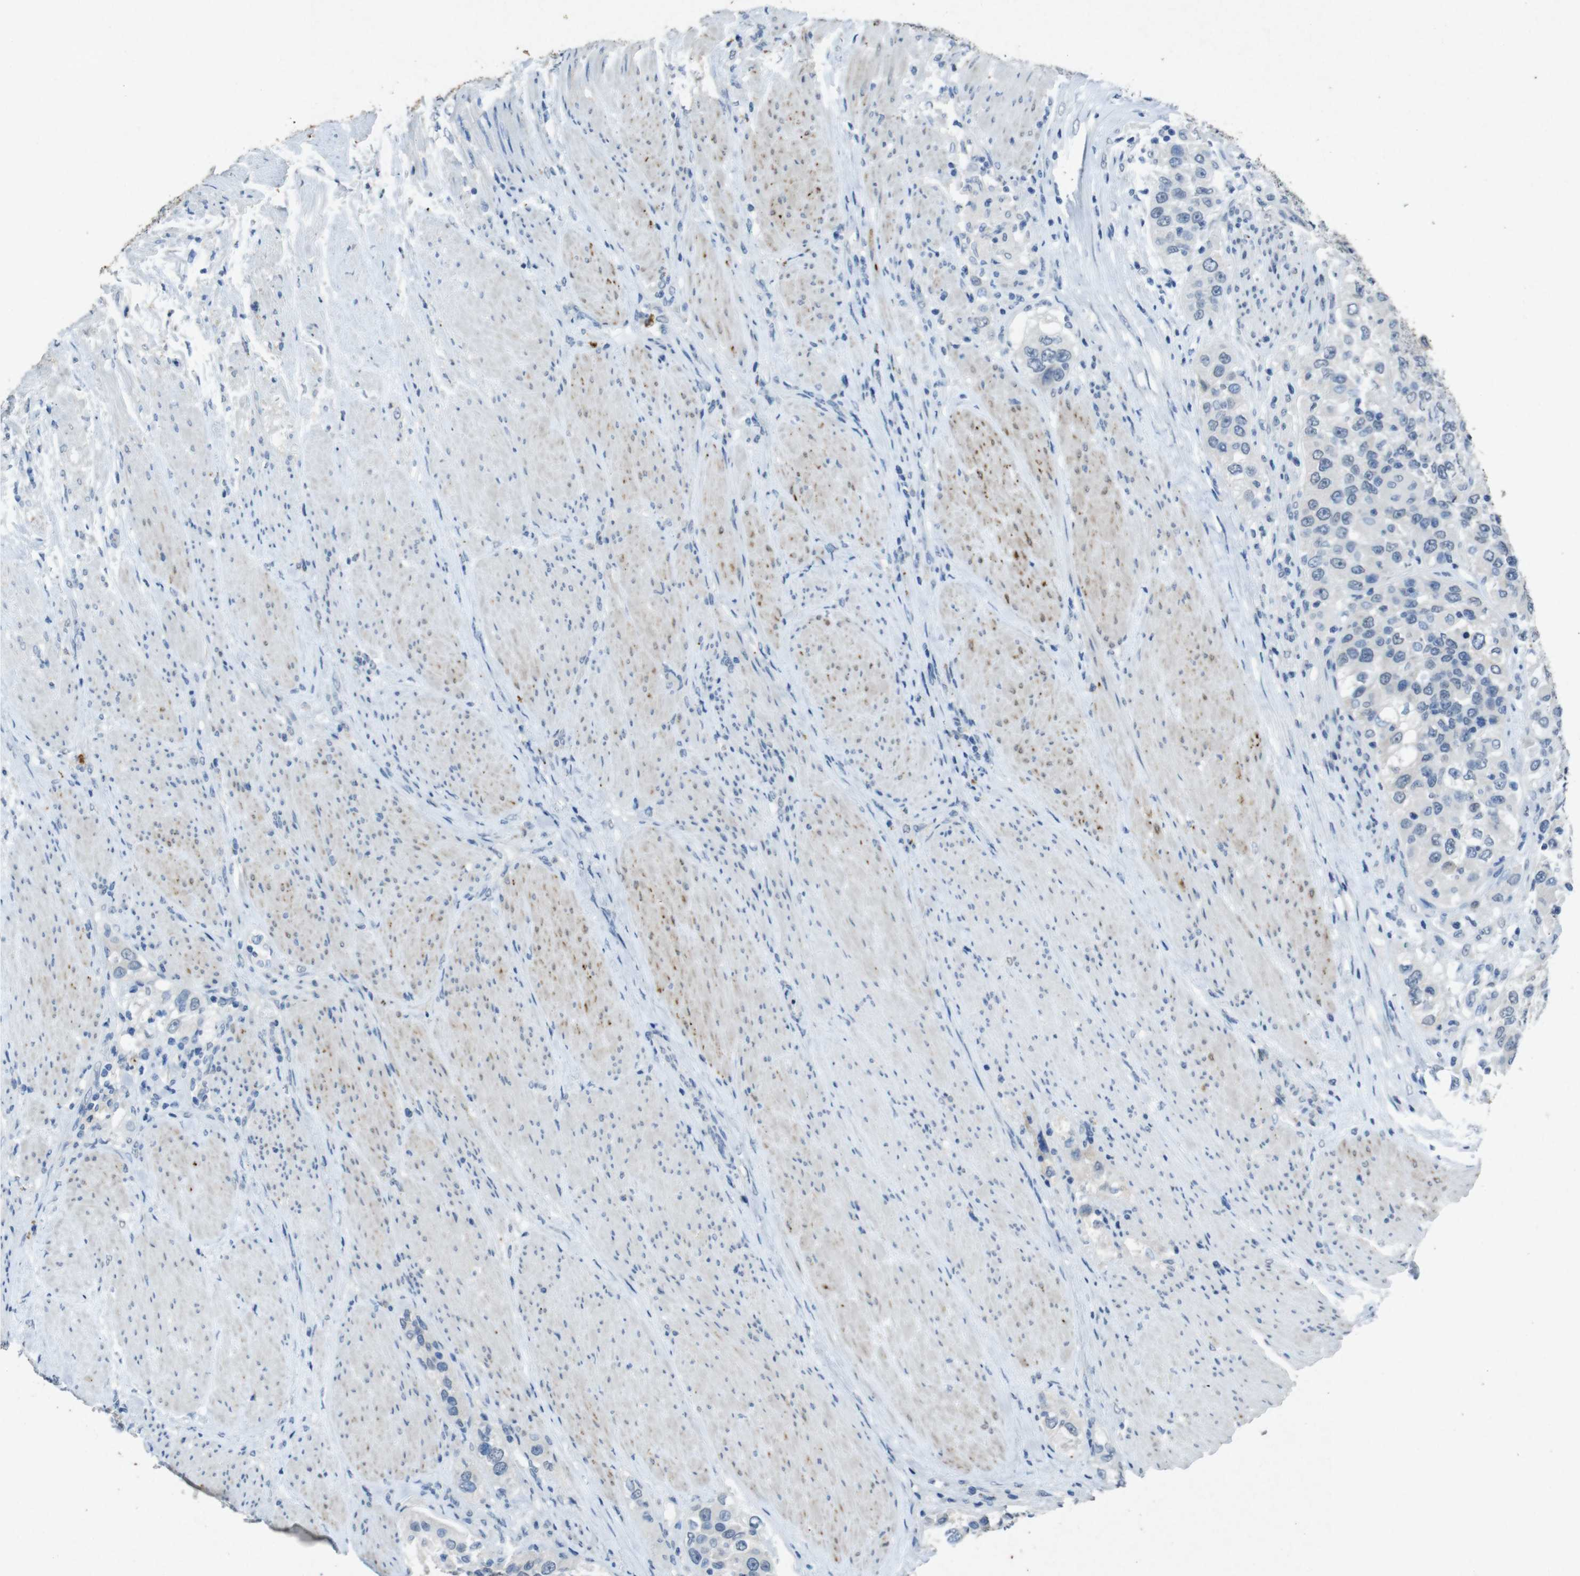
{"staining": {"intensity": "negative", "quantity": "none", "location": "none"}, "tissue": "urothelial cancer", "cell_type": "Tumor cells", "image_type": "cancer", "snomed": [{"axis": "morphology", "description": "Urothelial carcinoma, High grade"}, {"axis": "topography", "description": "Urinary bladder"}], "caption": "Immunohistochemical staining of human high-grade urothelial carcinoma demonstrates no significant expression in tumor cells. The staining was performed using DAB (3,3'-diaminobenzidine) to visualize the protein expression in brown, while the nuclei were stained in blue with hematoxylin (Magnification: 20x).", "gene": "STBD1", "patient": {"sex": "female", "age": 80}}